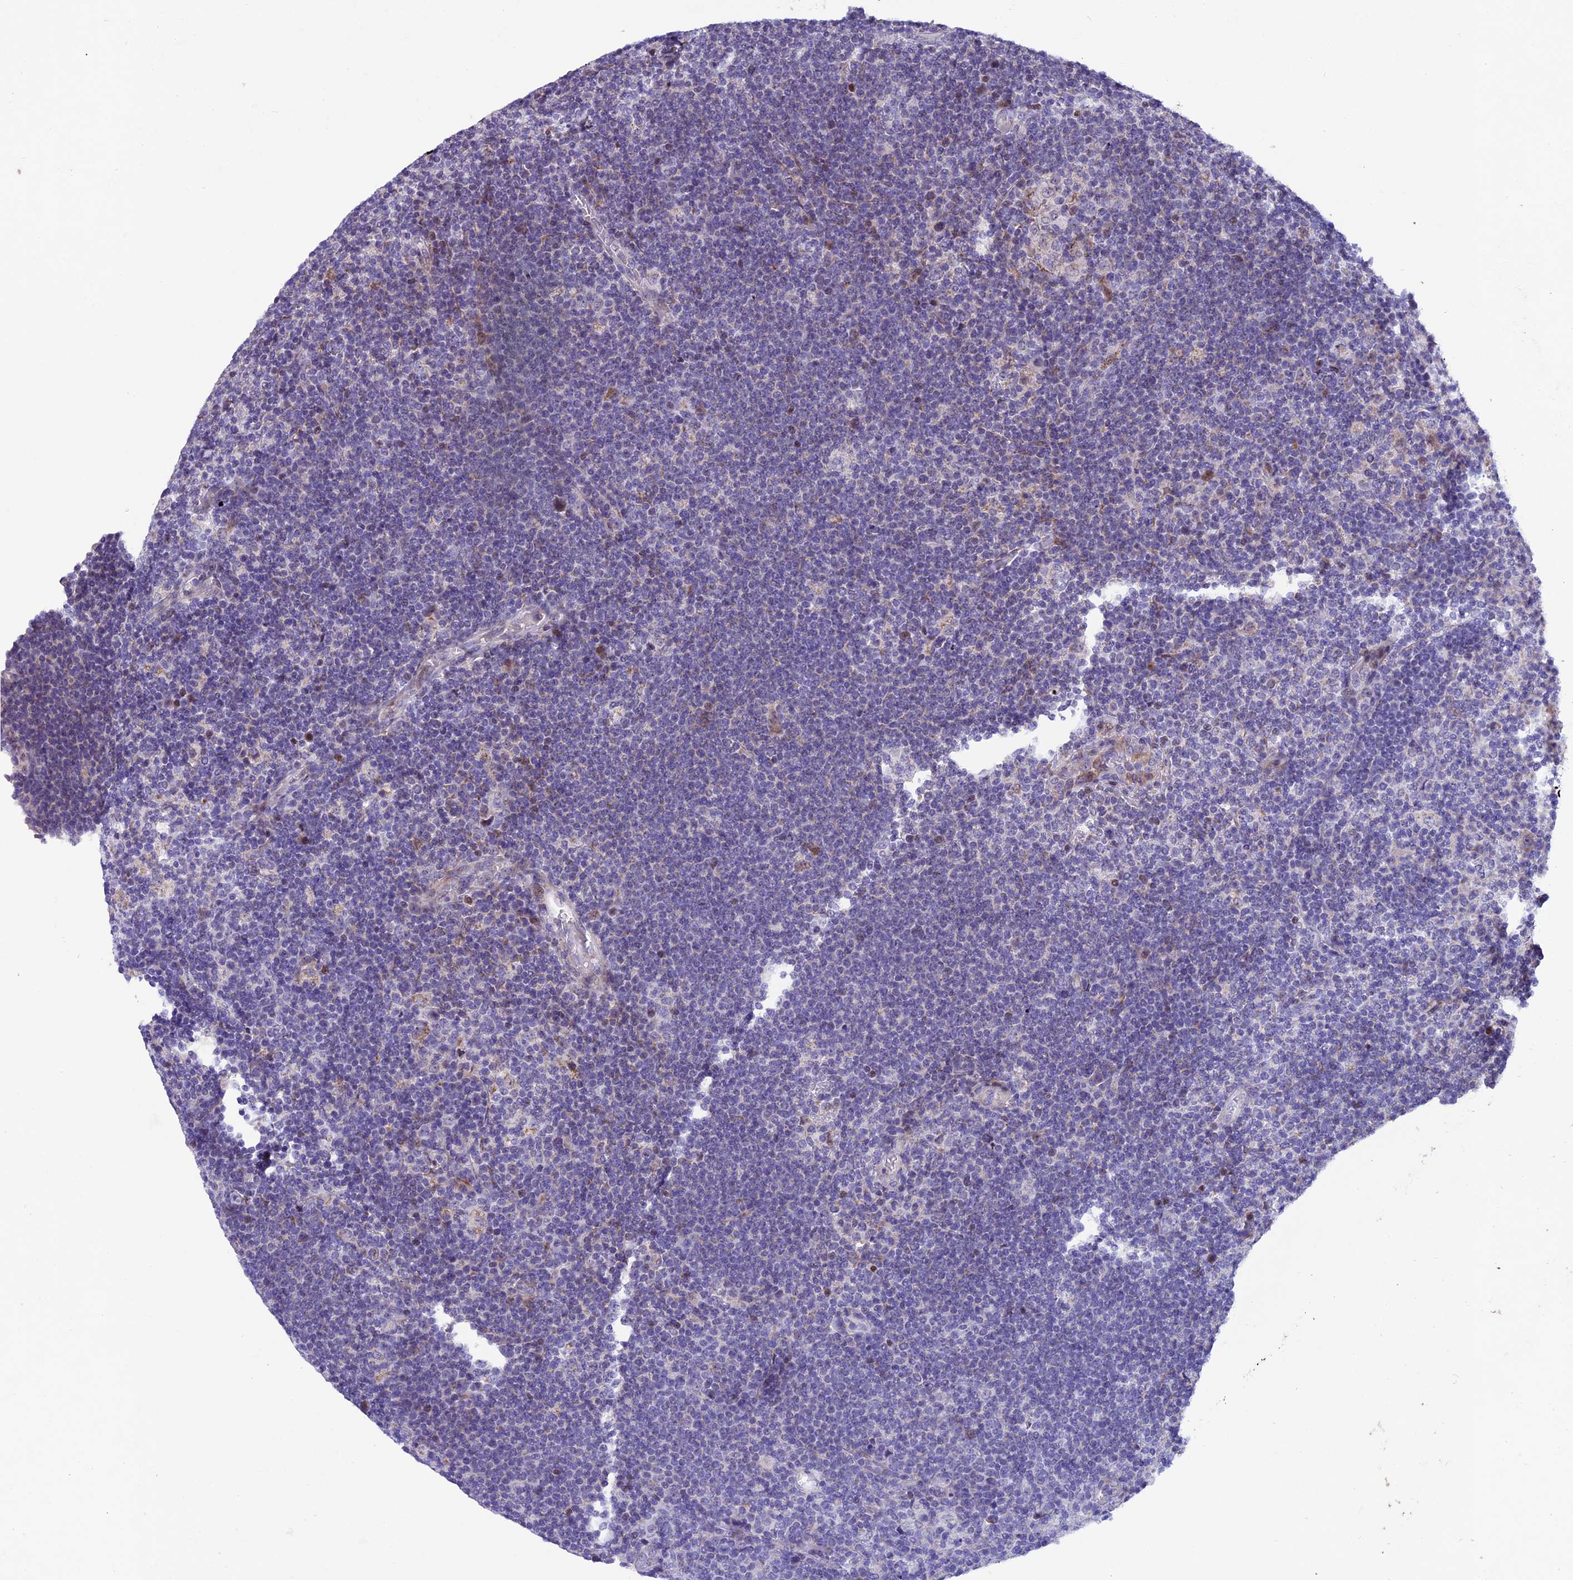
{"staining": {"intensity": "negative", "quantity": "none", "location": "none"}, "tissue": "lymphoma", "cell_type": "Tumor cells", "image_type": "cancer", "snomed": [{"axis": "morphology", "description": "Hodgkin's disease, NOS"}, {"axis": "topography", "description": "Lymph node"}], "caption": "Immunohistochemical staining of human lymphoma demonstrates no significant staining in tumor cells.", "gene": "MIEF2", "patient": {"sex": "female", "age": 57}}